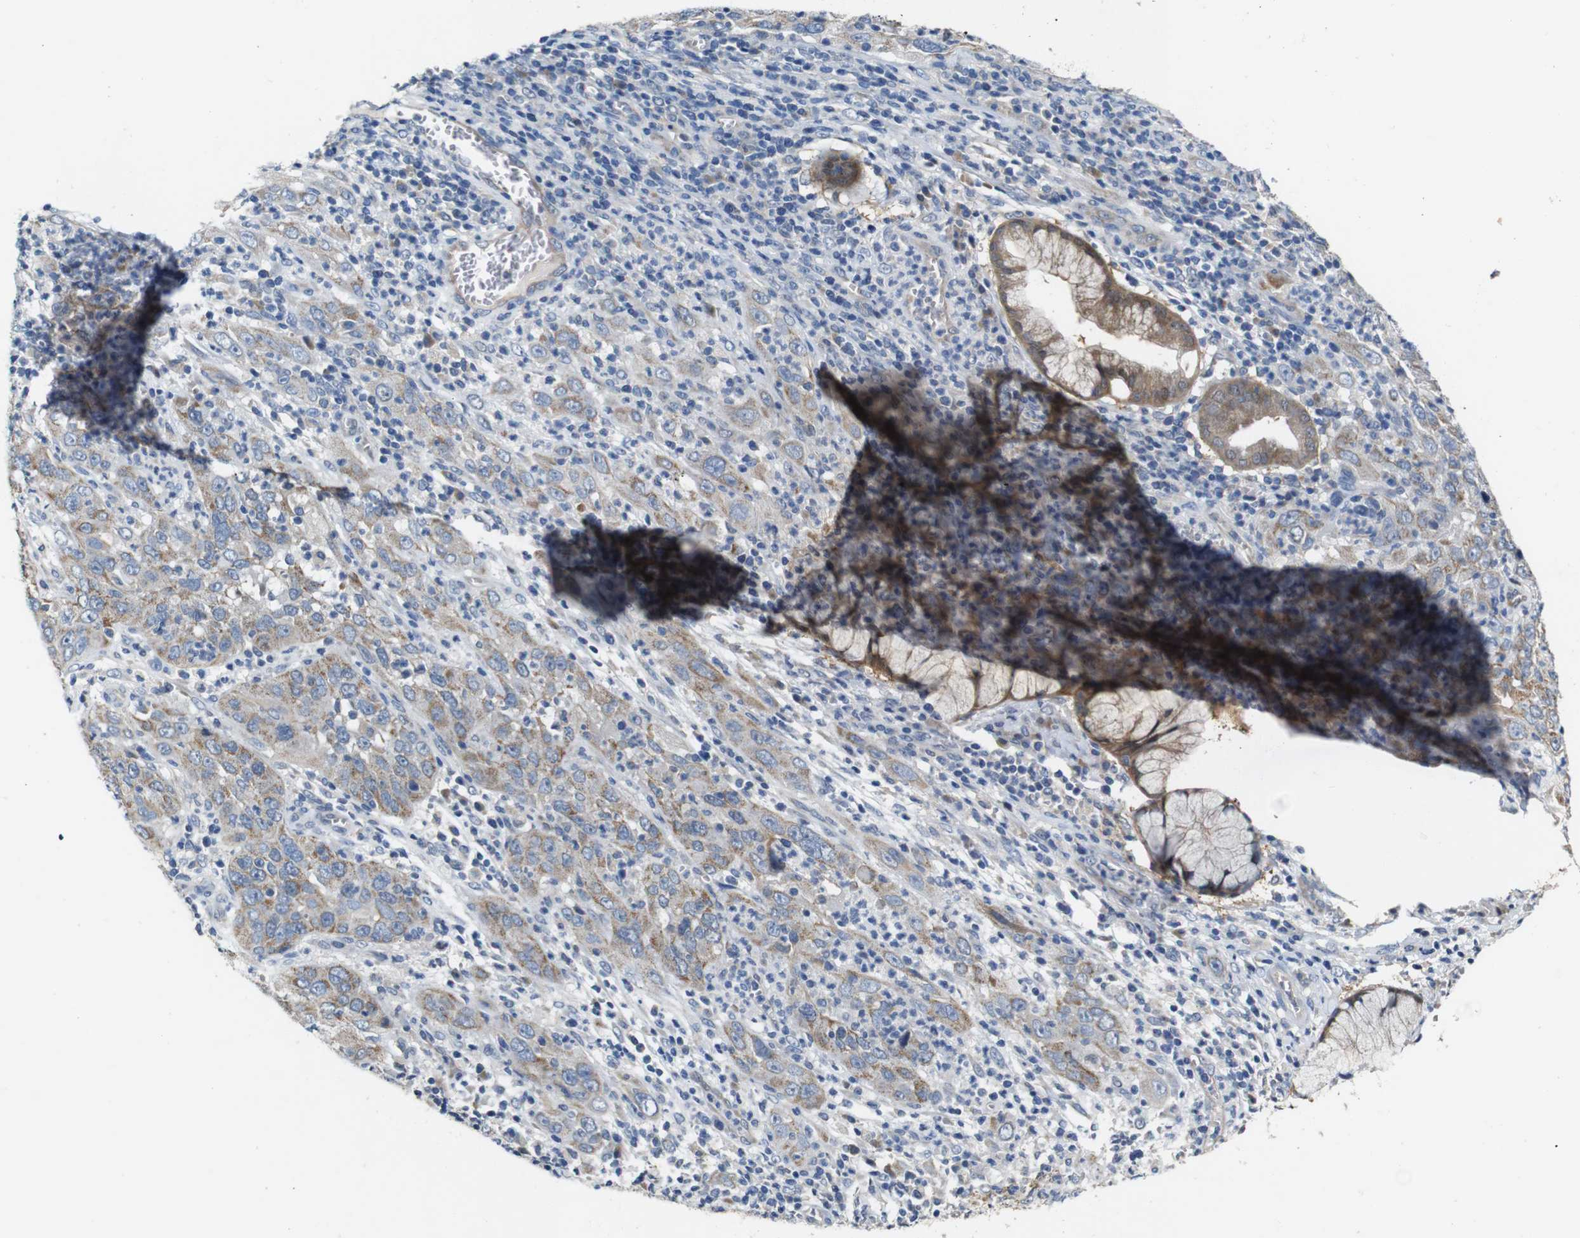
{"staining": {"intensity": "moderate", "quantity": "25%-75%", "location": "cytoplasmic/membranous"}, "tissue": "cervical cancer", "cell_type": "Tumor cells", "image_type": "cancer", "snomed": [{"axis": "morphology", "description": "Squamous cell carcinoma, NOS"}, {"axis": "topography", "description": "Cervix"}], "caption": "Human cervical cancer stained with a brown dye exhibits moderate cytoplasmic/membranous positive positivity in about 25%-75% of tumor cells.", "gene": "TBC1D32", "patient": {"sex": "female", "age": 32}}